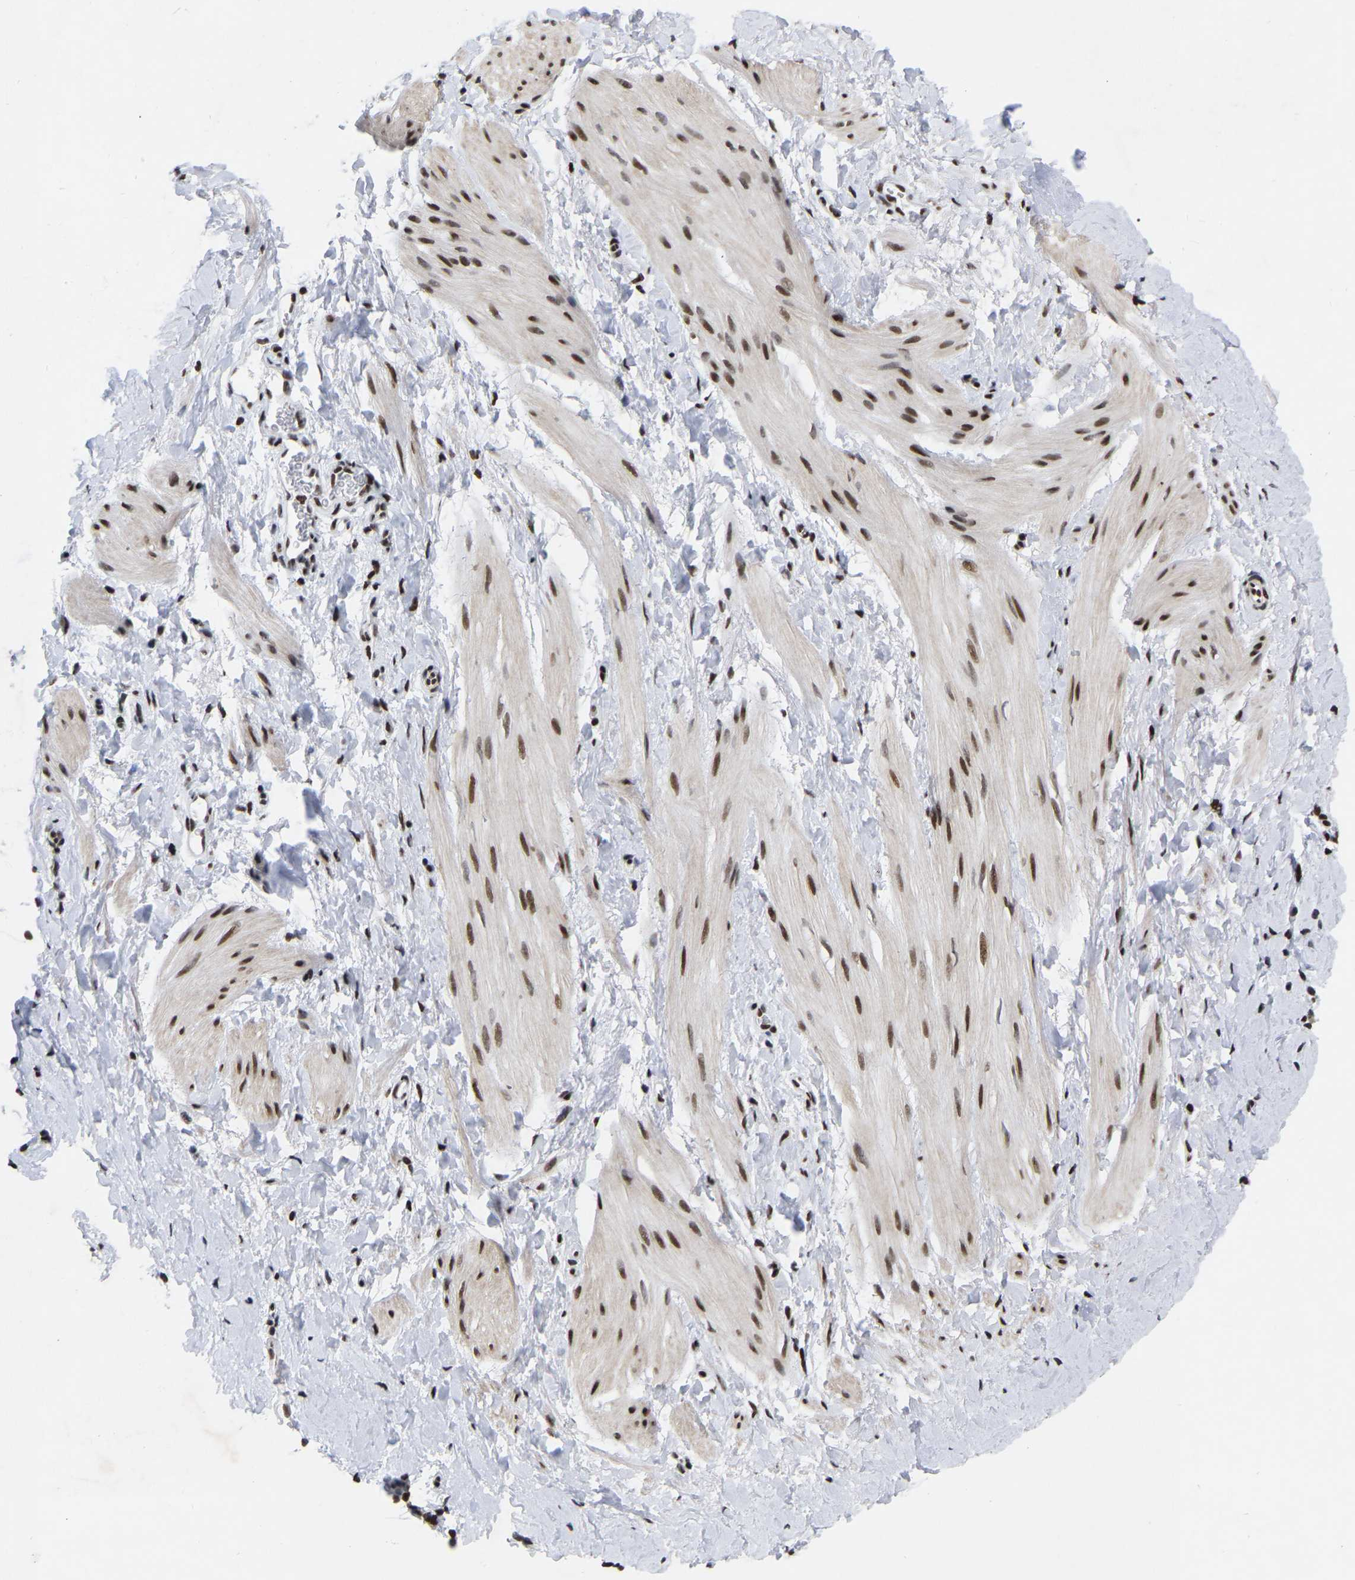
{"staining": {"intensity": "moderate", "quantity": ">75%", "location": "nuclear"}, "tissue": "smooth muscle", "cell_type": "Smooth muscle cells", "image_type": "normal", "snomed": [{"axis": "morphology", "description": "Normal tissue, NOS"}, {"axis": "topography", "description": "Smooth muscle"}], "caption": "Approximately >75% of smooth muscle cells in benign smooth muscle exhibit moderate nuclear protein staining as visualized by brown immunohistochemical staining.", "gene": "PRCC", "patient": {"sex": "male", "age": 16}}